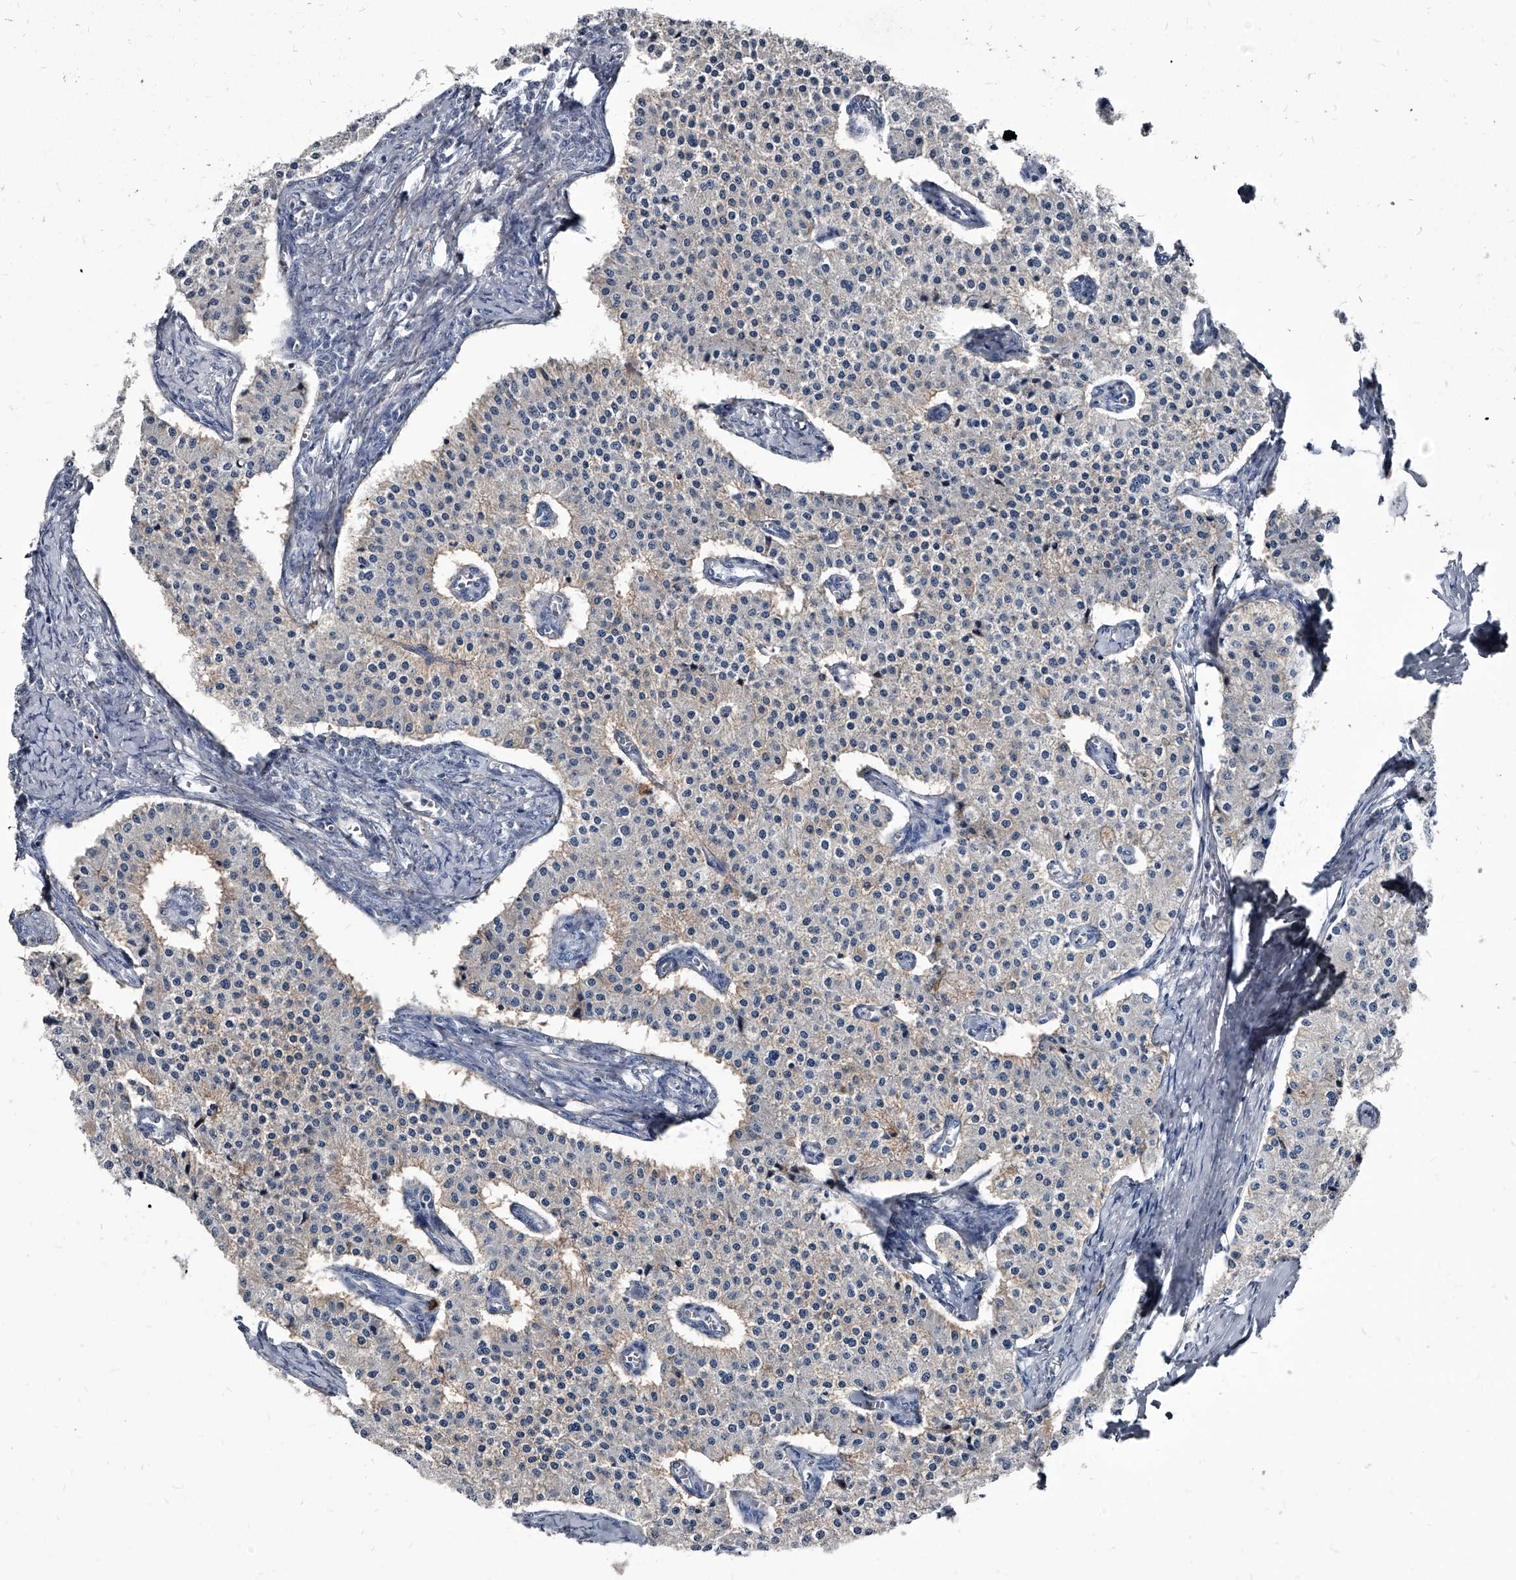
{"staining": {"intensity": "negative", "quantity": "none", "location": "none"}, "tissue": "carcinoid", "cell_type": "Tumor cells", "image_type": "cancer", "snomed": [{"axis": "morphology", "description": "Carcinoid, malignant, NOS"}, {"axis": "topography", "description": "Colon"}], "caption": "Immunohistochemistry micrograph of neoplastic tissue: malignant carcinoid stained with DAB (3,3'-diaminobenzidine) shows no significant protein positivity in tumor cells.", "gene": "PGLYRP3", "patient": {"sex": "female", "age": 52}}